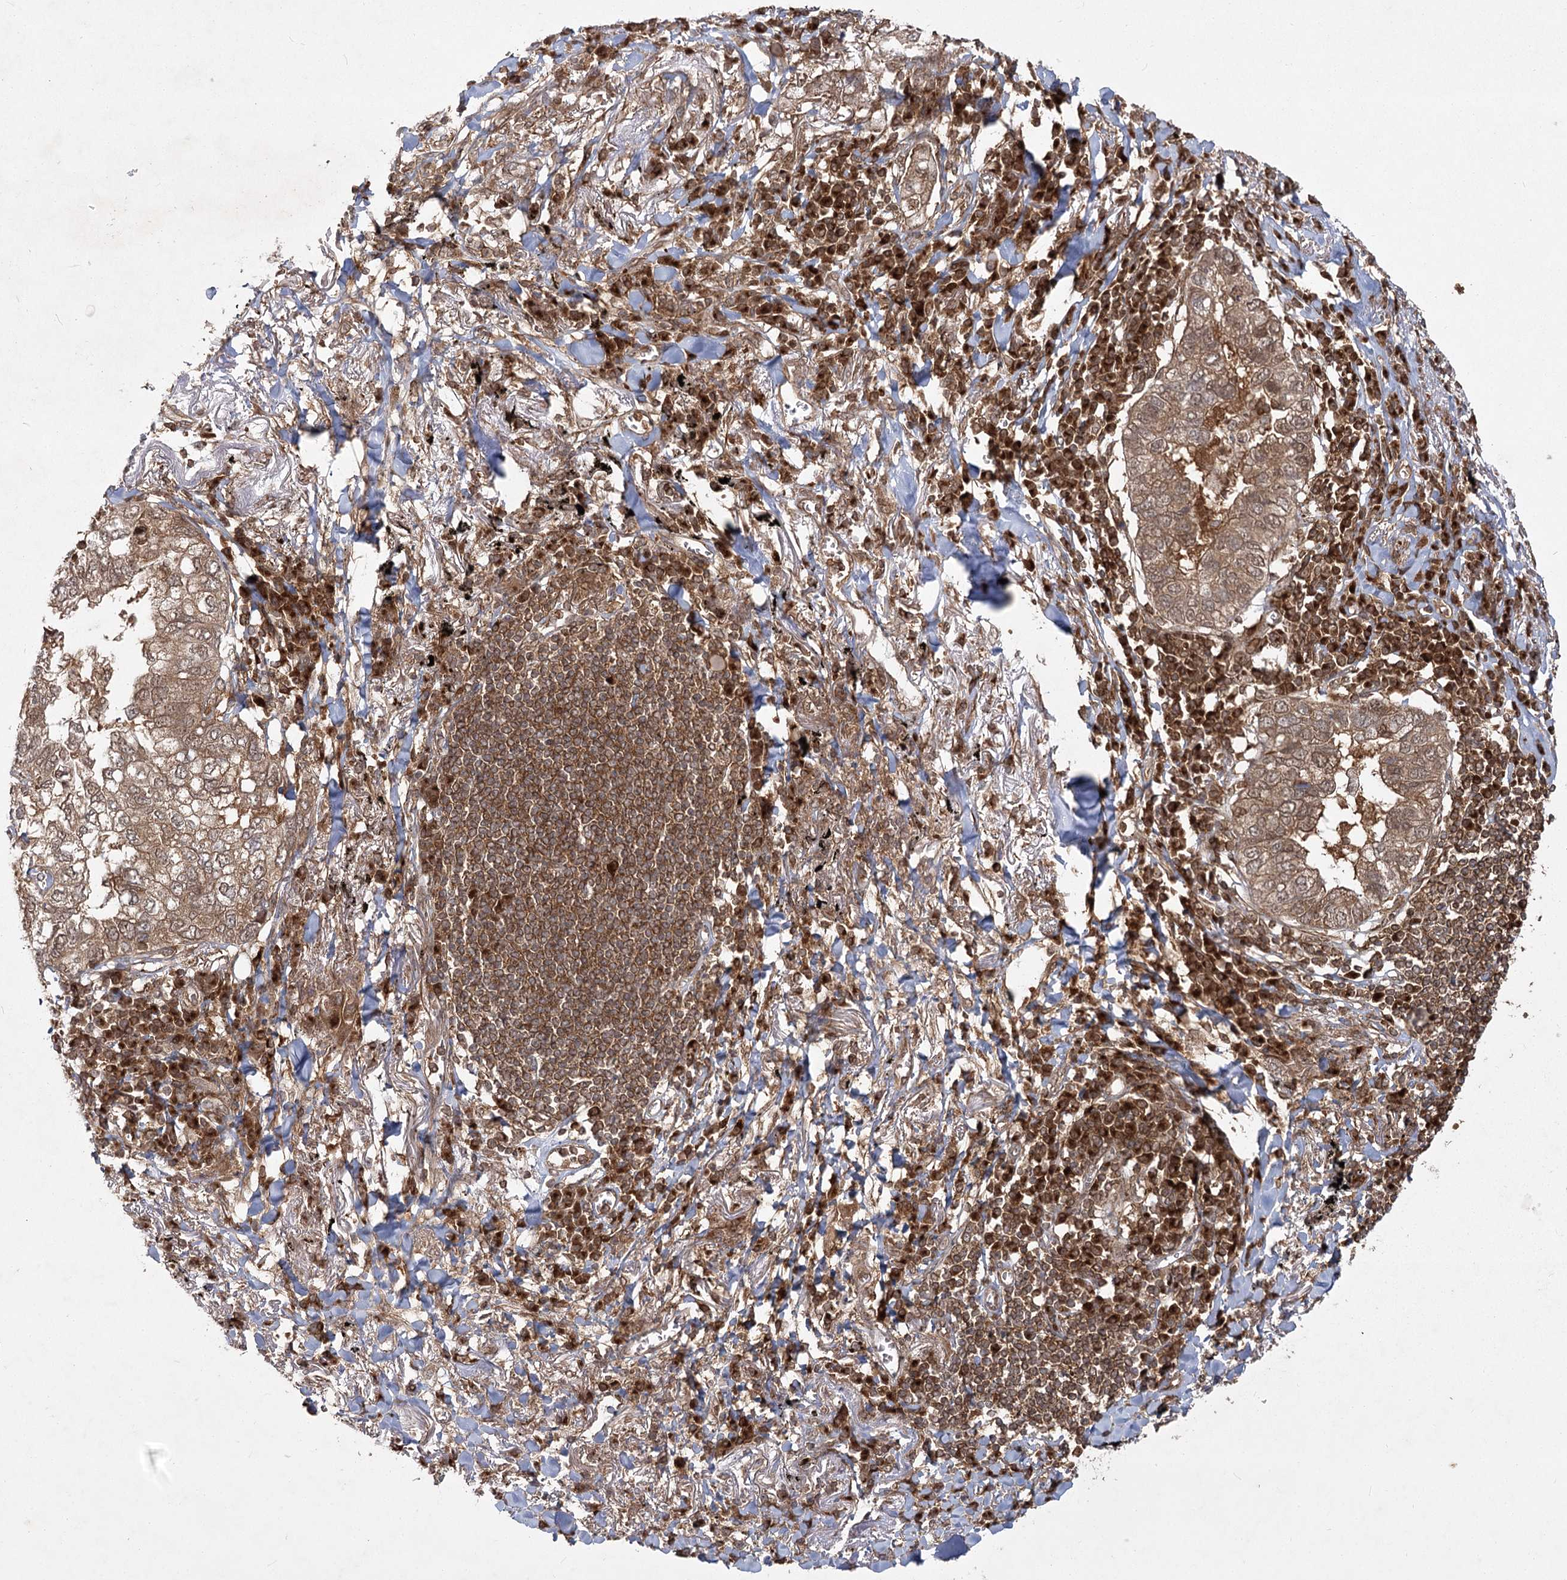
{"staining": {"intensity": "moderate", "quantity": ">75%", "location": "cytoplasmic/membranous"}, "tissue": "lung cancer", "cell_type": "Tumor cells", "image_type": "cancer", "snomed": [{"axis": "morphology", "description": "Adenocarcinoma, NOS"}, {"axis": "topography", "description": "Lung"}], "caption": "About >75% of tumor cells in human adenocarcinoma (lung) show moderate cytoplasmic/membranous protein expression as visualized by brown immunohistochemical staining.", "gene": "MDFIC", "patient": {"sex": "male", "age": 65}}